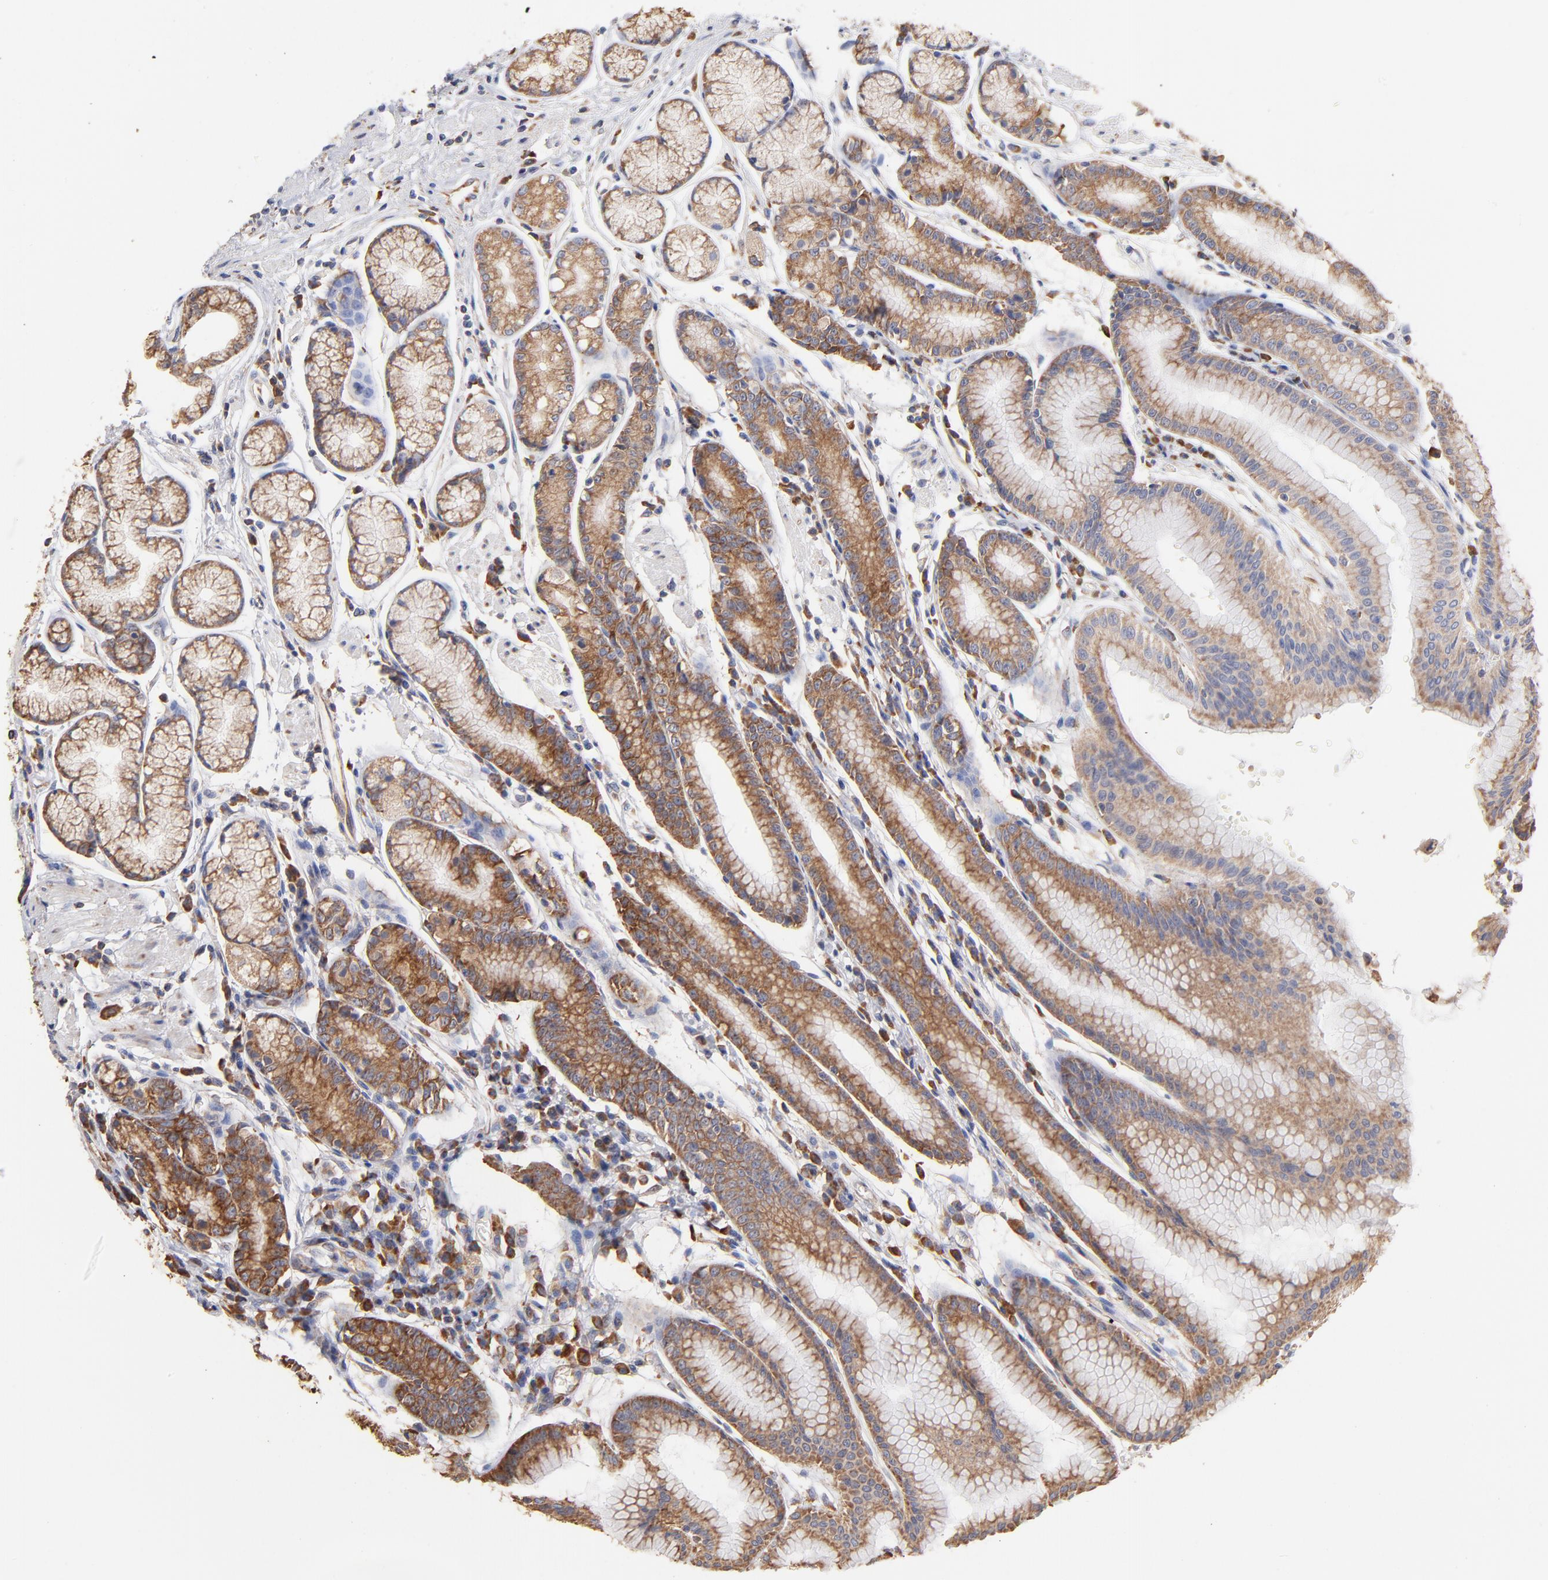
{"staining": {"intensity": "strong", "quantity": "25%-75%", "location": "cytoplasmic/membranous"}, "tissue": "stomach", "cell_type": "Glandular cells", "image_type": "normal", "snomed": [{"axis": "morphology", "description": "Normal tissue, NOS"}, {"axis": "morphology", "description": "Inflammation, NOS"}, {"axis": "topography", "description": "Stomach, lower"}], "caption": "Protein staining by immunohistochemistry displays strong cytoplasmic/membranous positivity in approximately 25%-75% of glandular cells in unremarkable stomach.", "gene": "RPL9", "patient": {"sex": "male", "age": 59}}